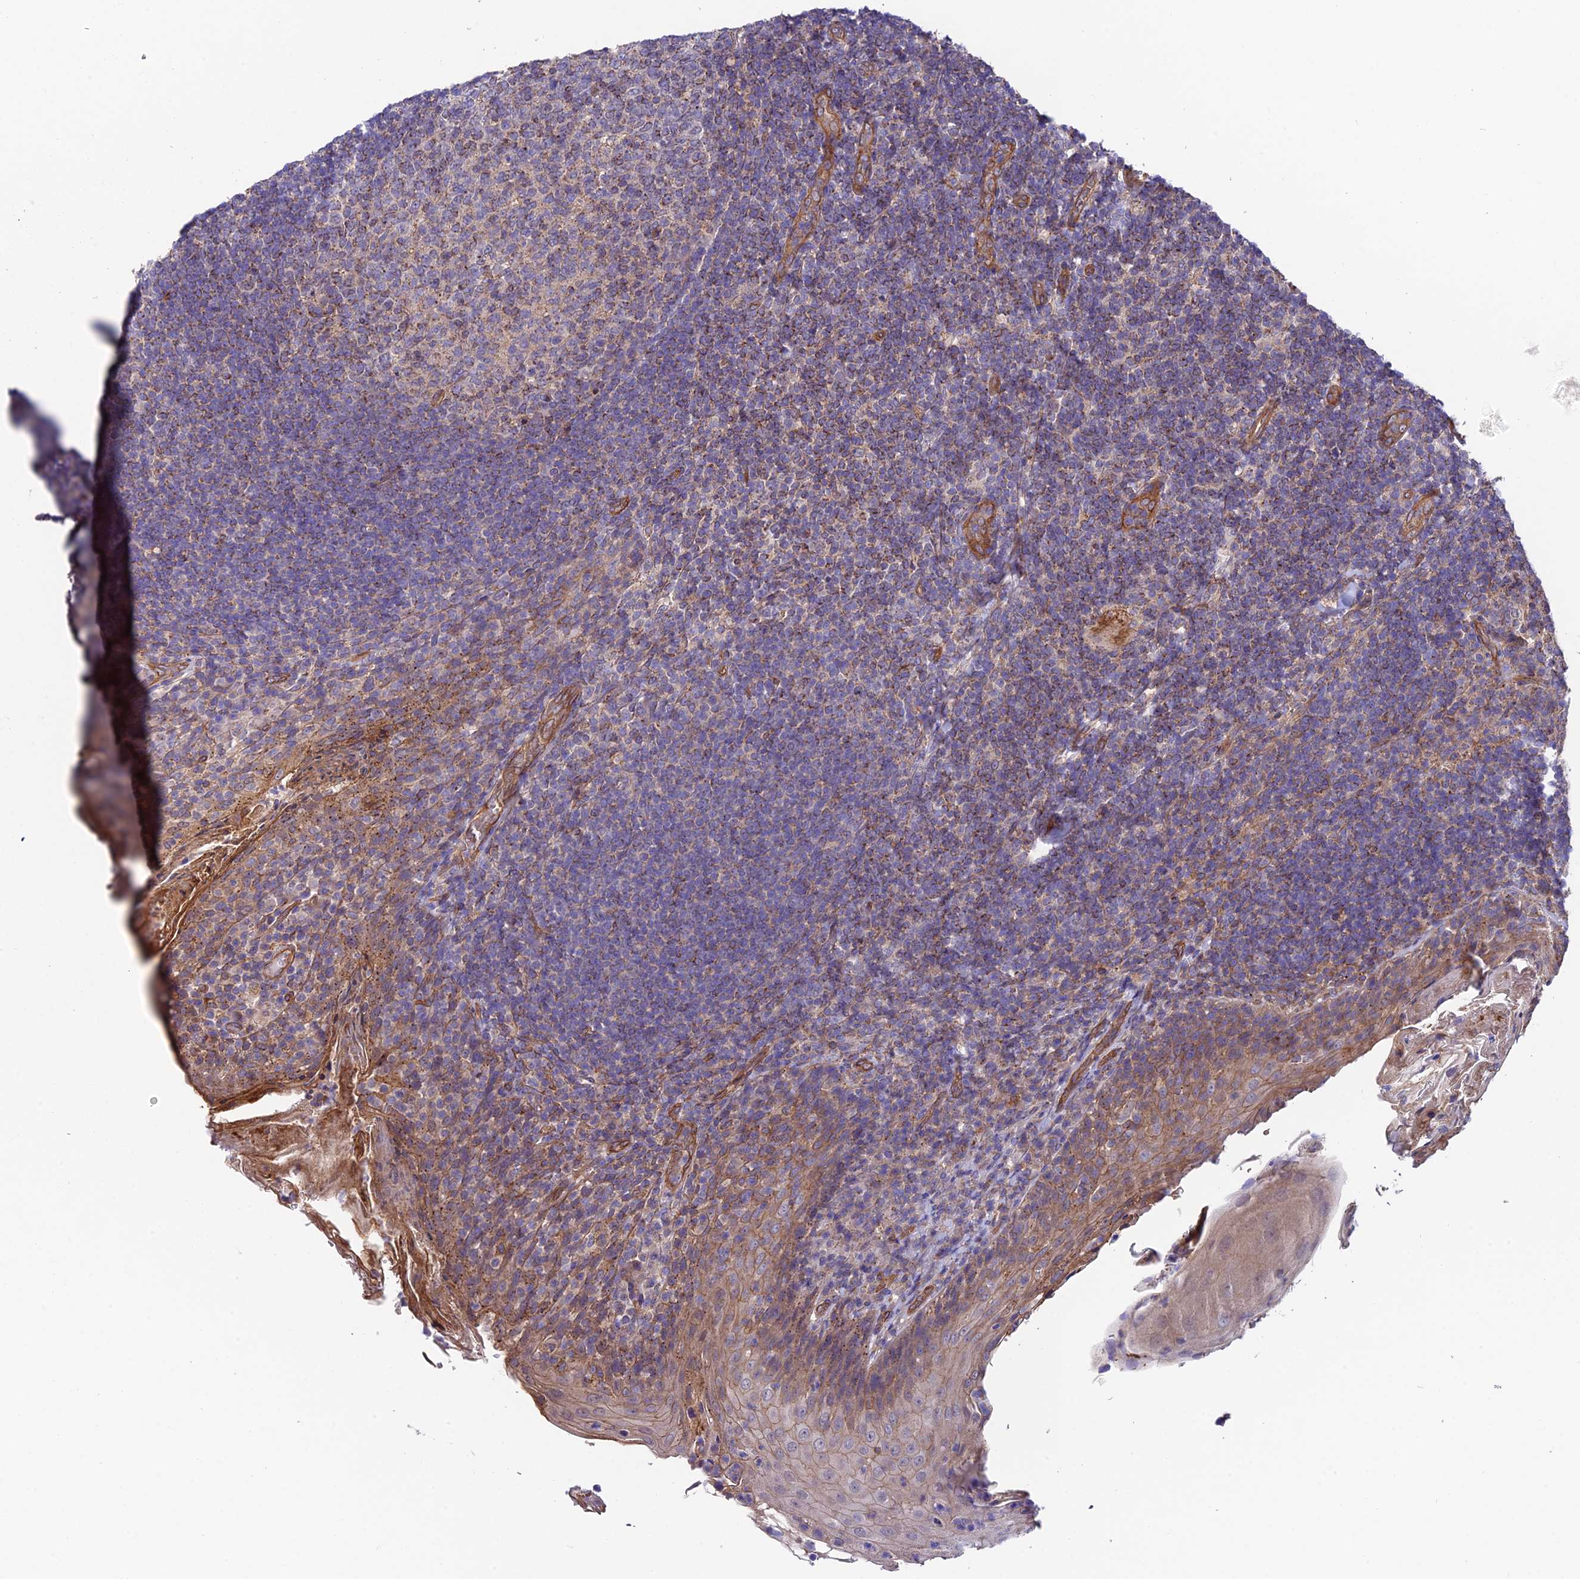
{"staining": {"intensity": "weak", "quantity": "<25%", "location": "cytoplasmic/membranous"}, "tissue": "tonsil", "cell_type": "Germinal center cells", "image_type": "normal", "snomed": [{"axis": "morphology", "description": "Normal tissue, NOS"}, {"axis": "topography", "description": "Tonsil"}], "caption": "Immunohistochemistry (IHC) histopathology image of unremarkable tonsil stained for a protein (brown), which displays no positivity in germinal center cells. (DAB (3,3'-diaminobenzidine) immunohistochemistry (IHC) visualized using brightfield microscopy, high magnification).", "gene": "QRFP", "patient": {"sex": "female", "age": 10}}